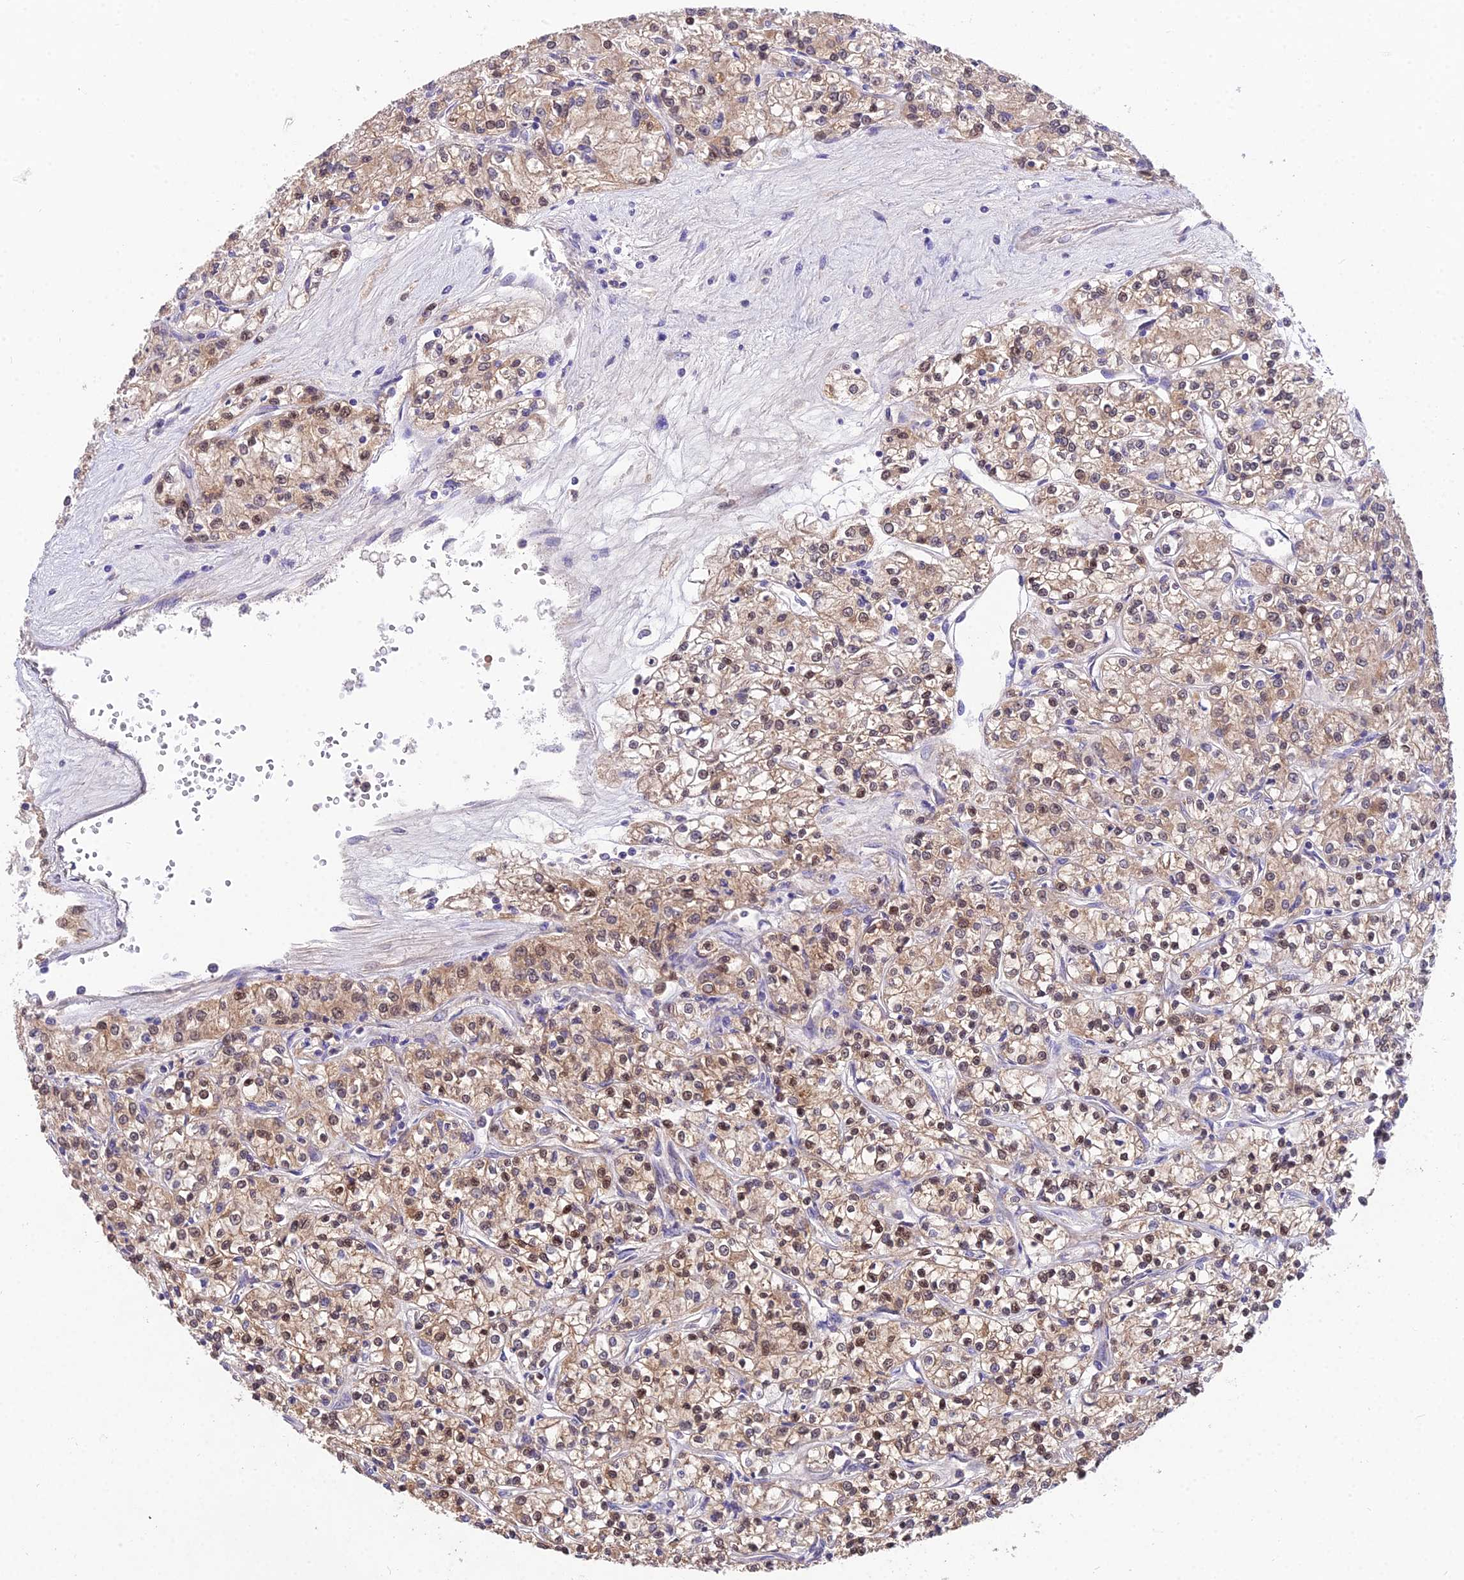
{"staining": {"intensity": "moderate", "quantity": ">75%", "location": "cytoplasmic/membranous,nuclear"}, "tissue": "renal cancer", "cell_type": "Tumor cells", "image_type": "cancer", "snomed": [{"axis": "morphology", "description": "Adenocarcinoma, NOS"}, {"axis": "topography", "description": "Kidney"}], "caption": "Adenocarcinoma (renal) was stained to show a protein in brown. There is medium levels of moderate cytoplasmic/membranous and nuclear staining in approximately >75% of tumor cells.", "gene": "PGK1", "patient": {"sex": "female", "age": 59}}